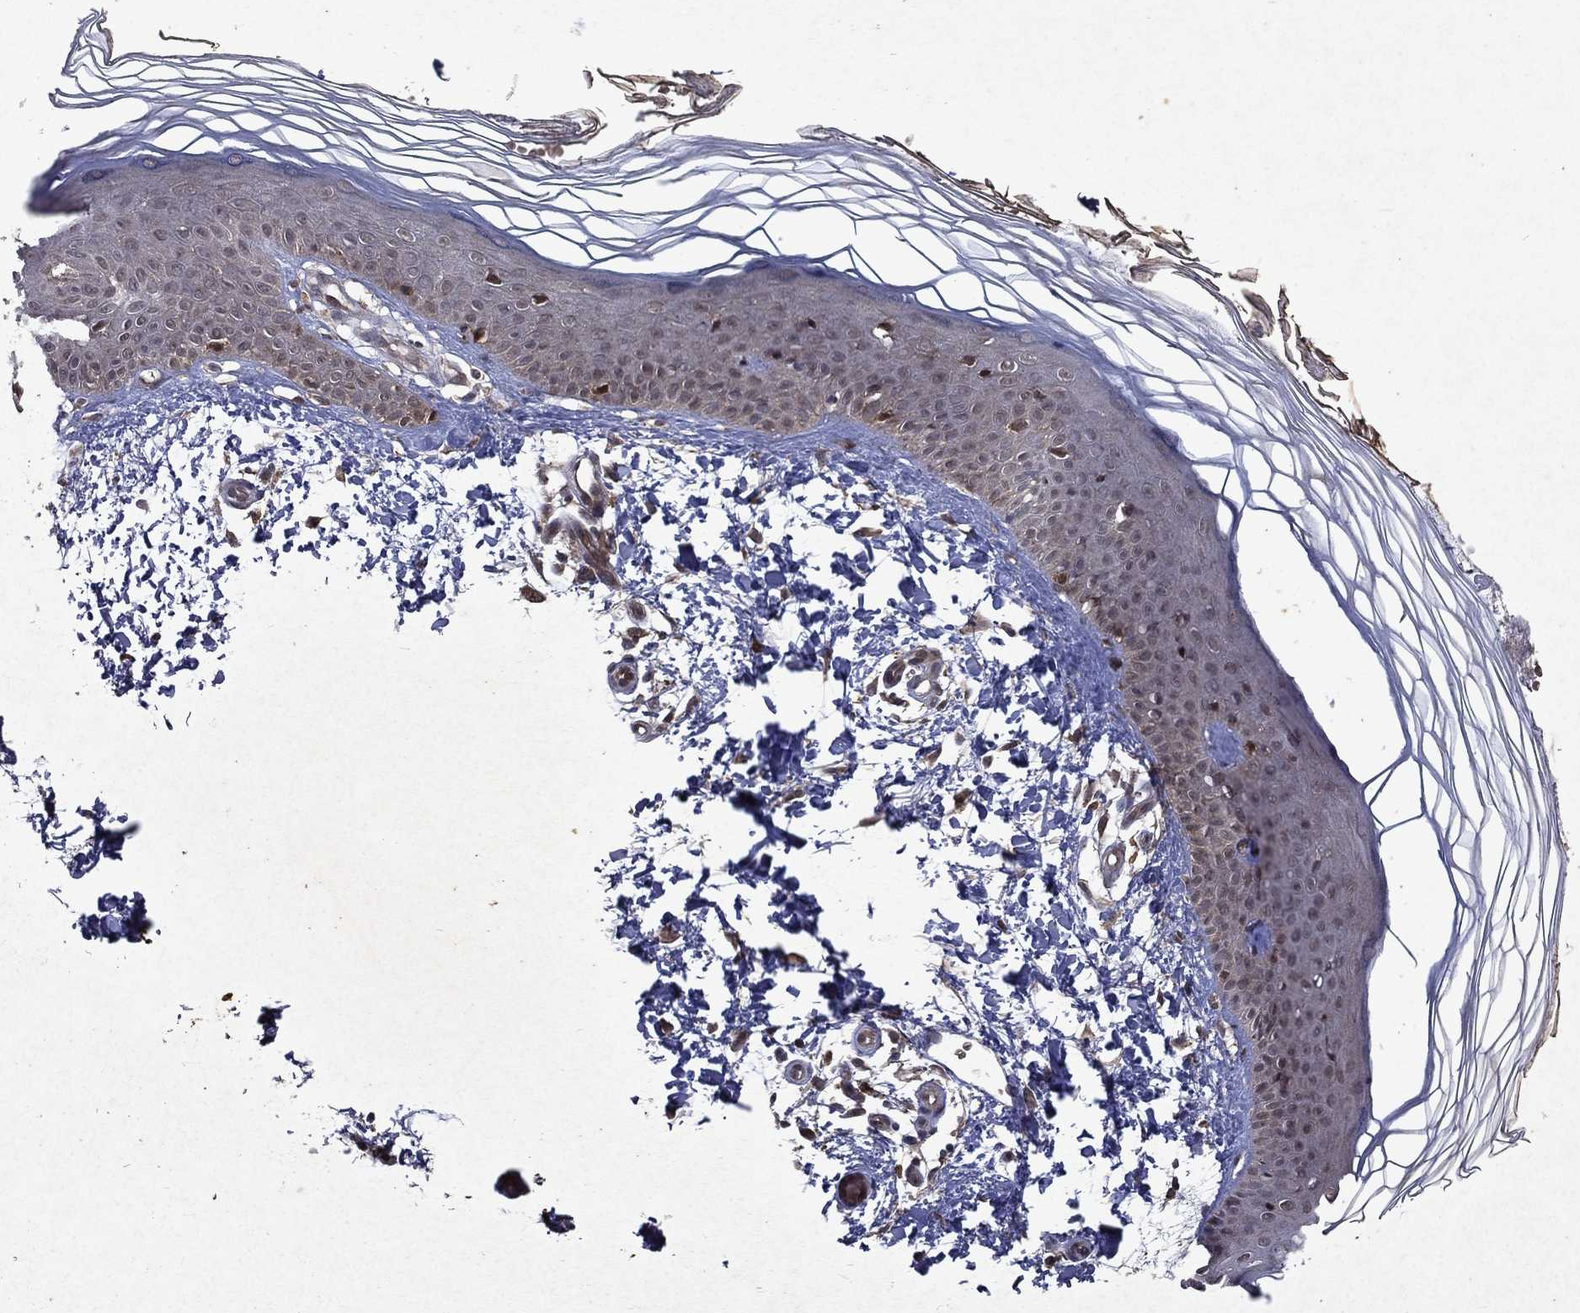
{"staining": {"intensity": "moderate", "quantity": "25%-75%", "location": "nuclear"}, "tissue": "skin", "cell_type": "Fibroblasts", "image_type": "normal", "snomed": [{"axis": "morphology", "description": "Normal tissue, NOS"}, {"axis": "topography", "description": "Skin"}], "caption": "Brown immunohistochemical staining in unremarkable human skin demonstrates moderate nuclear expression in about 25%-75% of fibroblasts.", "gene": "MTAP", "patient": {"sex": "female", "age": 62}}